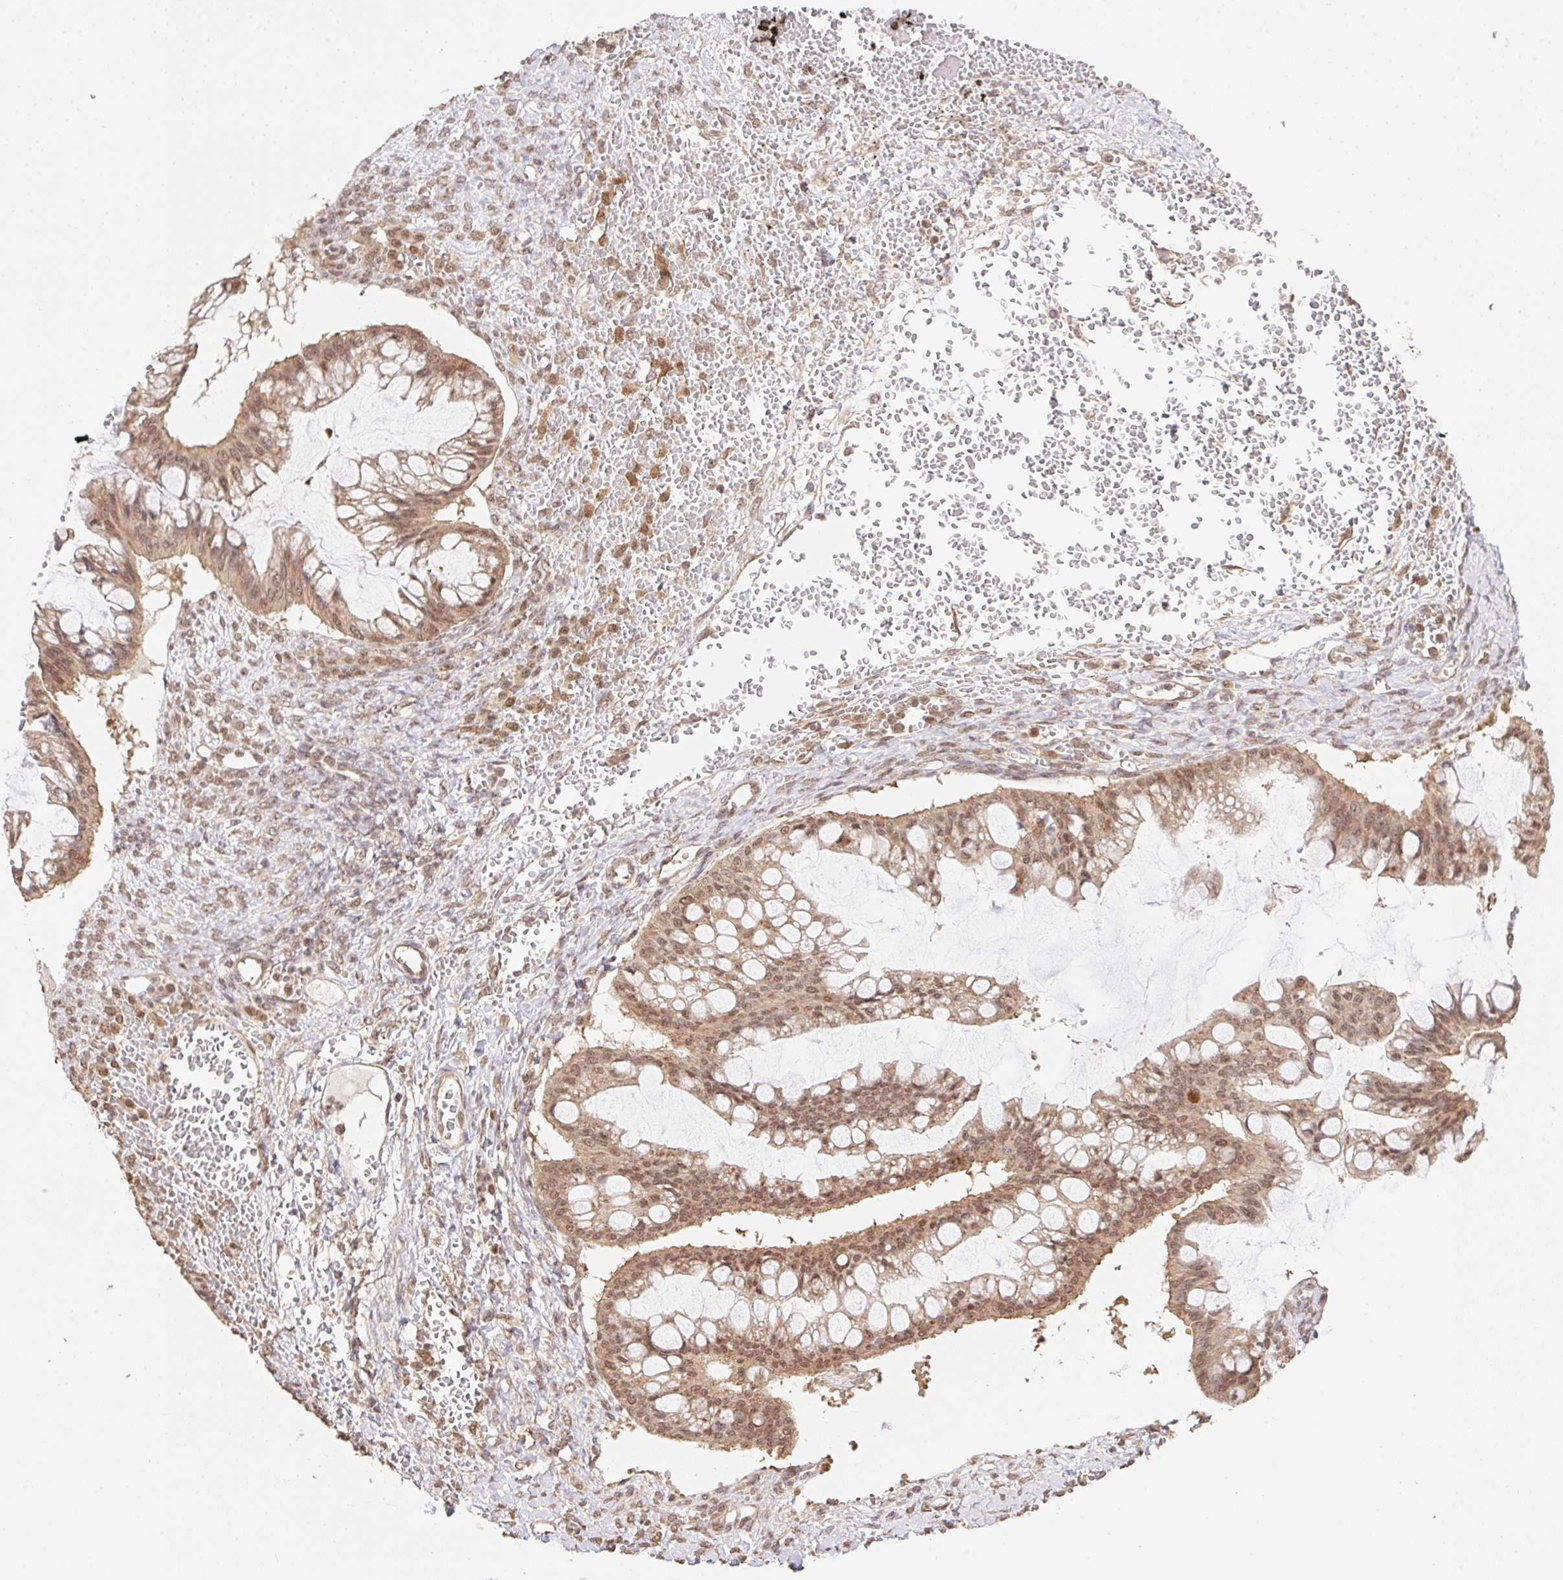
{"staining": {"intensity": "moderate", "quantity": ">75%", "location": "cytoplasmic/membranous,nuclear"}, "tissue": "ovarian cancer", "cell_type": "Tumor cells", "image_type": "cancer", "snomed": [{"axis": "morphology", "description": "Cystadenocarcinoma, mucinous, NOS"}, {"axis": "topography", "description": "Ovary"}], "caption": "Ovarian mucinous cystadenocarcinoma tissue displays moderate cytoplasmic/membranous and nuclear expression in approximately >75% of tumor cells, visualized by immunohistochemistry.", "gene": "VPS25", "patient": {"sex": "female", "age": 73}}